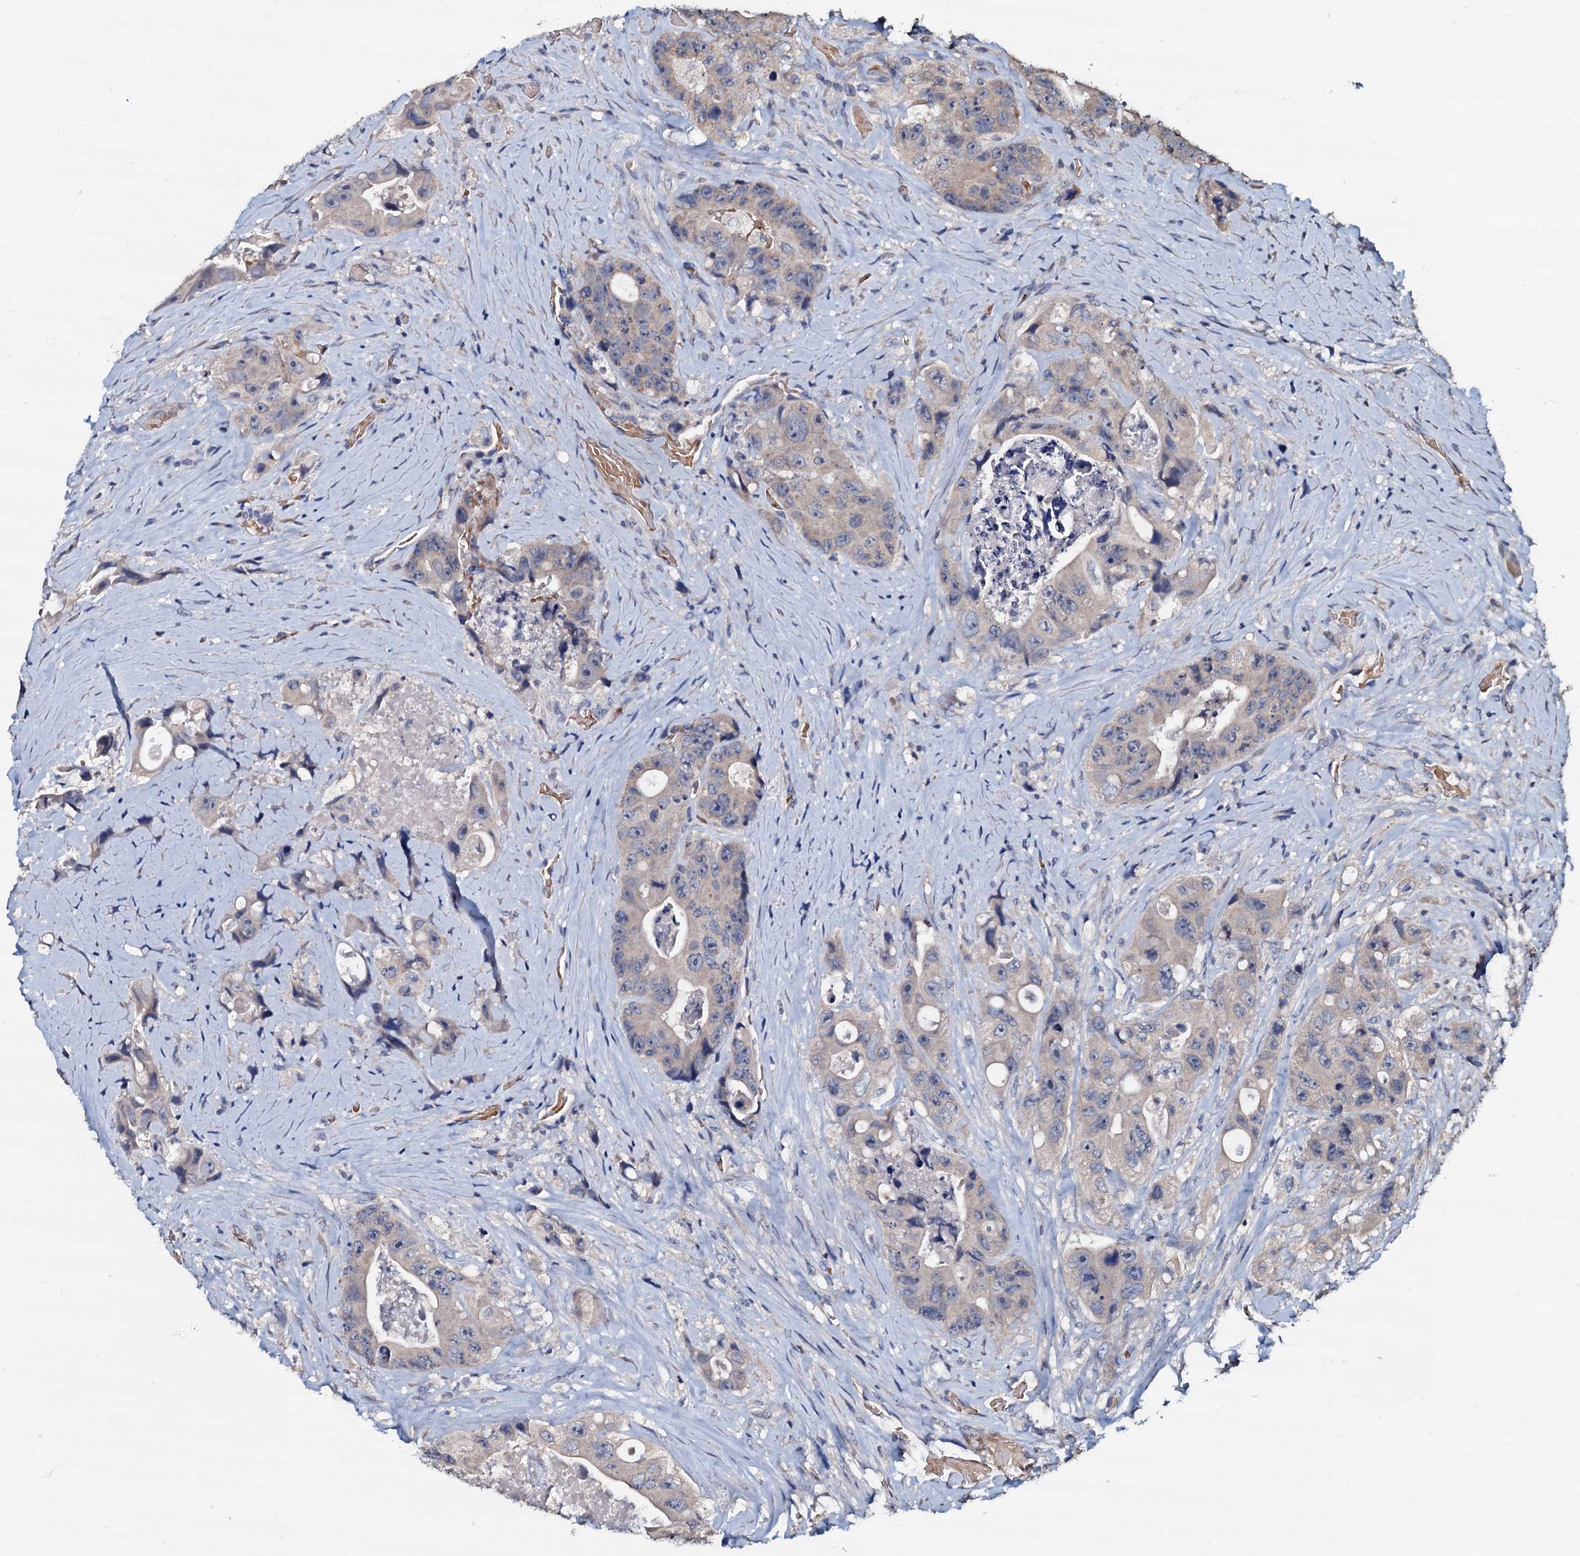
{"staining": {"intensity": "weak", "quantity": "25%-75%", "location": "cytoplasmic/membranous"}, "tissue": "colorectal cancer", "cell_type": "Tumor cells", "image_type": "cancer", "snomed": [{"axis": "morphology", "description": "Adenocarcinoma, NOS"}, {"axis": "topography", "description": "Colon"}], "caption": "Immunohistochemical staining of human colorectal adenocarcinoma shows weak cytoplasmic/membranous protein positivity in about 25%-75% of tumor cells.", "gene": "CPNE2", "patient": {"sex": "female", "age": 46}}